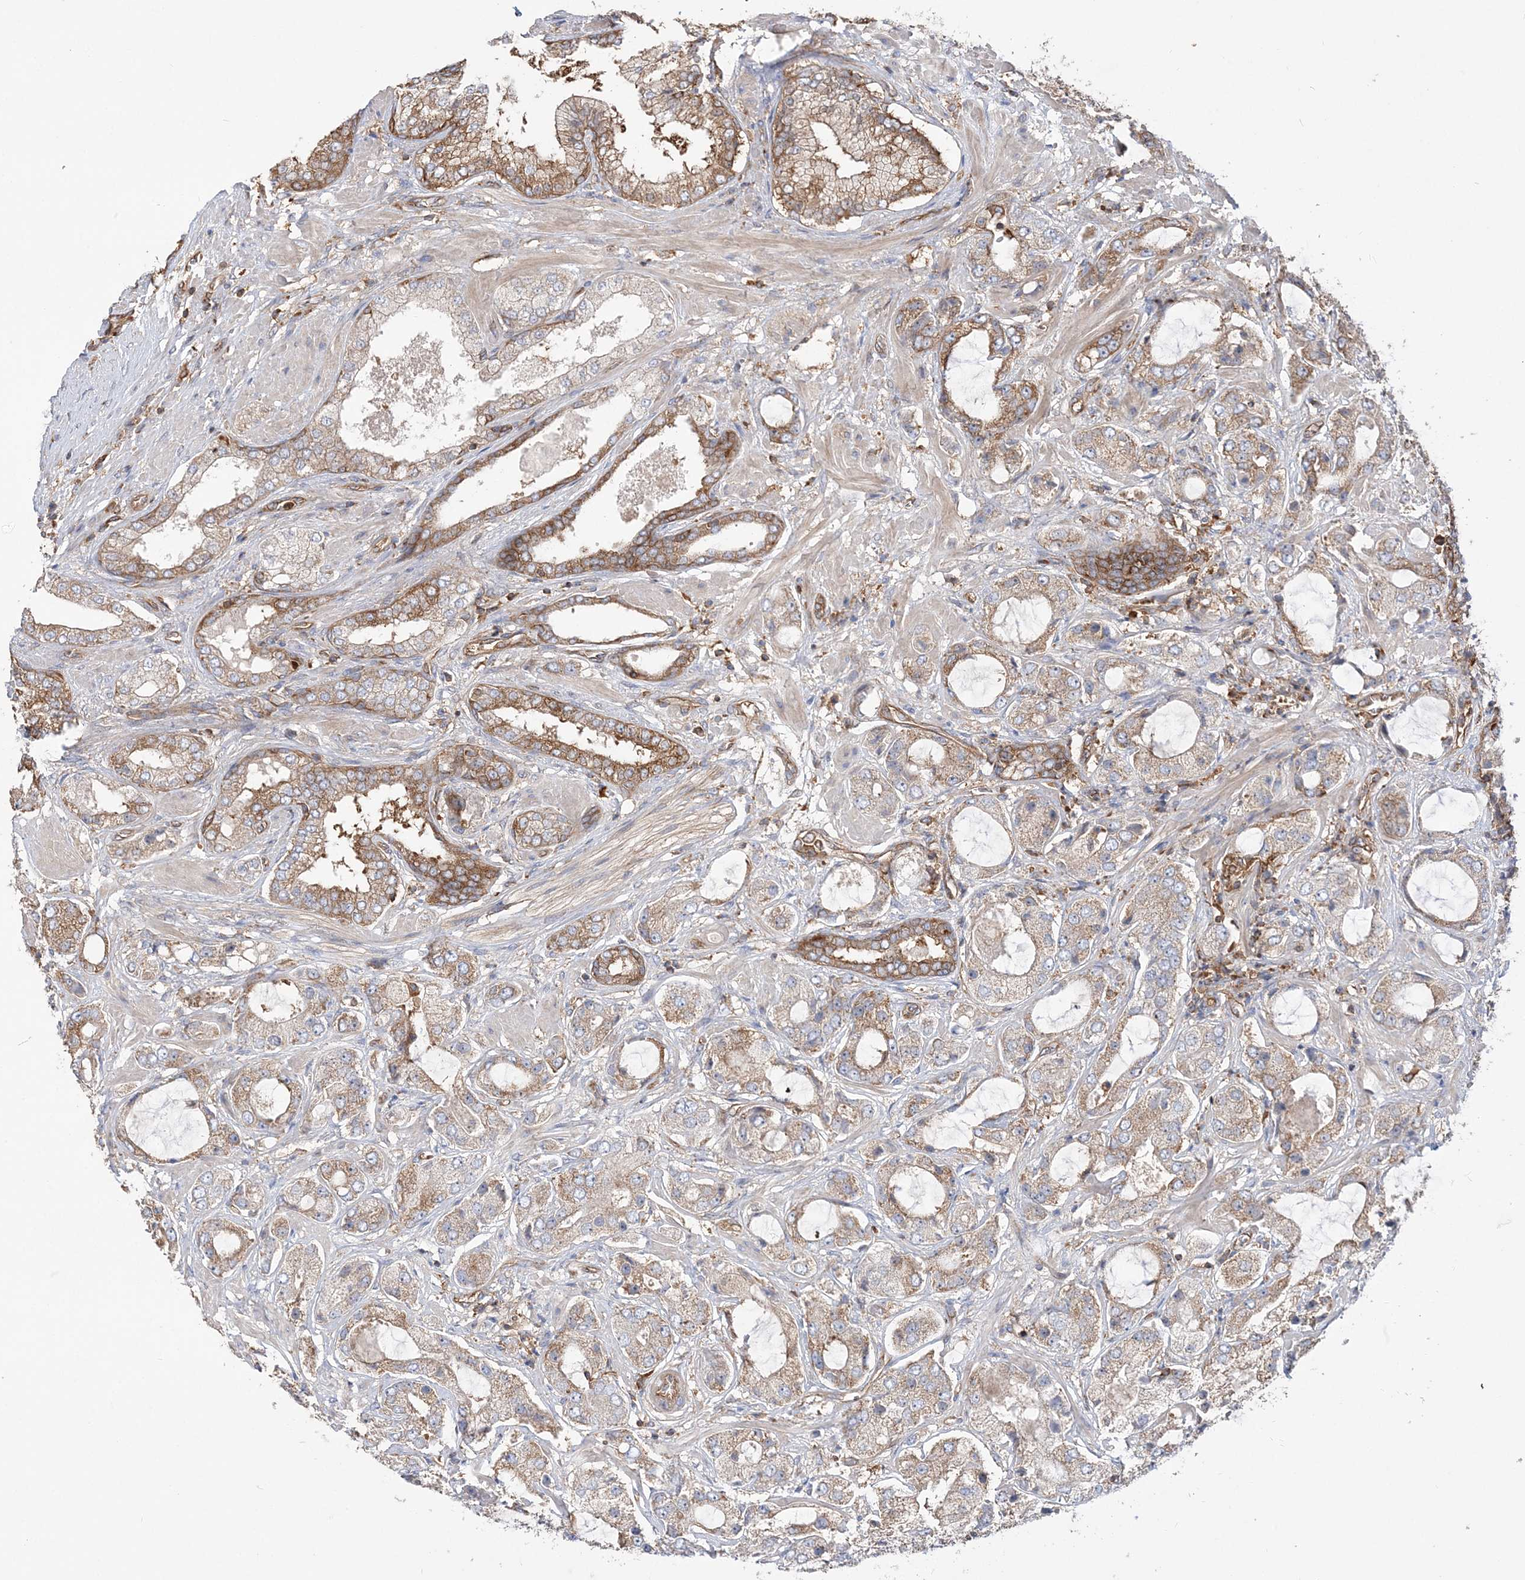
{"staining": {"intensity": "moderate", "quantity": "<25%", "location": "cytoplasmic/membranous"}, "tissue": "prostate cancer", "cell_type": "Tumor cells", "image_type": "cancer", "snomed": [{"axis": "morphology", "description": "Adenocarcinoma, High grade"}, {"axis": "topography", "description": "Prostate"}], "caption": "Immunohistochemistry (IHC) of human prostate cancer displays low levels of moderate cytoplasmic/membranous staining in about <25% of tumor cells.", "gene": "TBC1D5", "patient": {"sex": "male", "age": 59}}